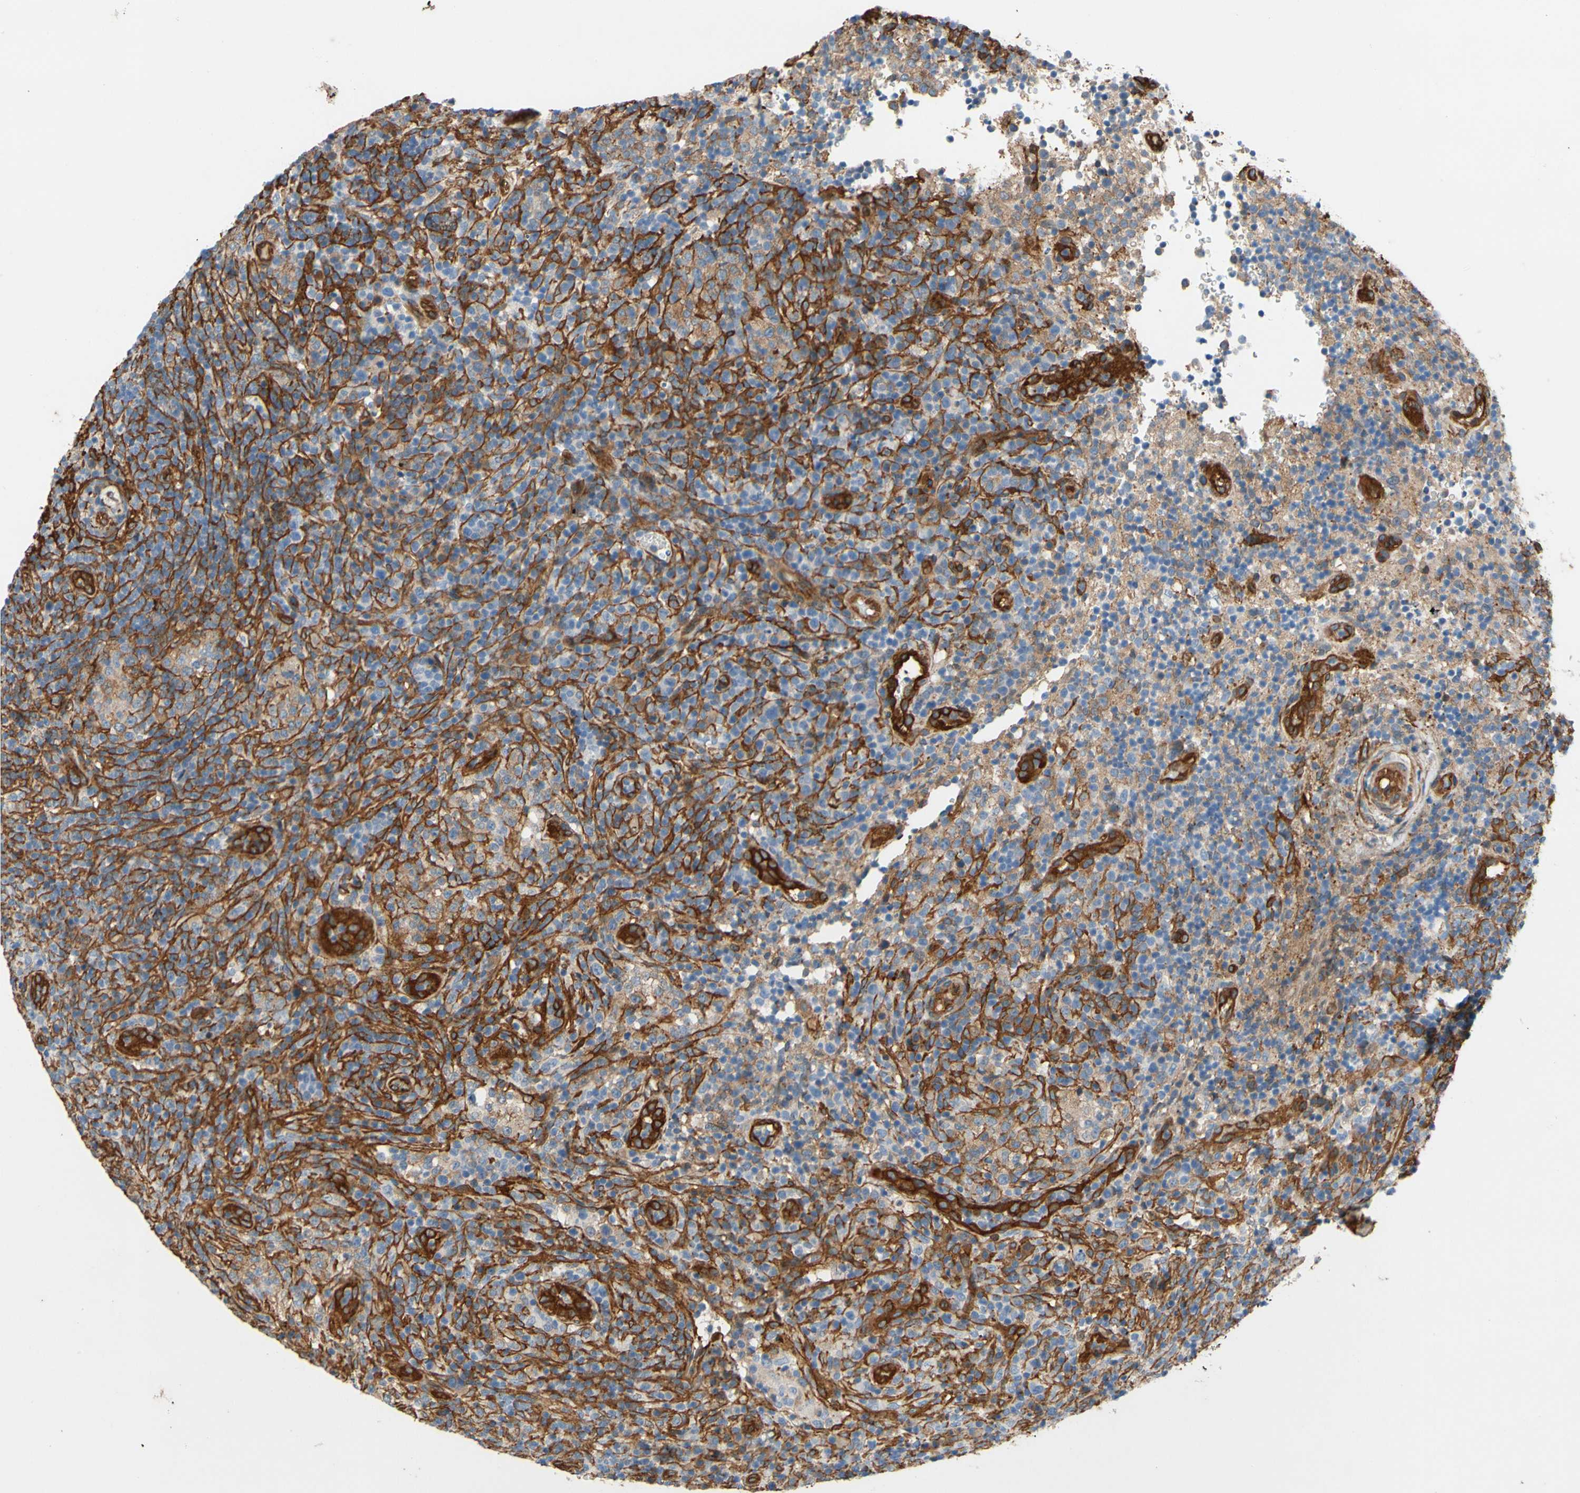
{"staining": {"intensity": "moderate", "quantity": "<25%", "location": "cytoplasmic/membranous"}, "tissue": "lymphoma", "cell_type": "Tumor cells", "image_type": "cancer", "snomed": [{"axis": "morphology", "description": "Malignant lymphoma, non-Hodgkin's type, High grade"}, {"axis": "topography", "description": "Lymph node"}], "caption": "Lymphoma was stained to show a protein in brown. There is low levels of moderate cytoplasmic/membranous positivity in about <25% of tumor cells.", "gene": "CTTNBP2", "patient": {"sex": "female", "age": 76}}